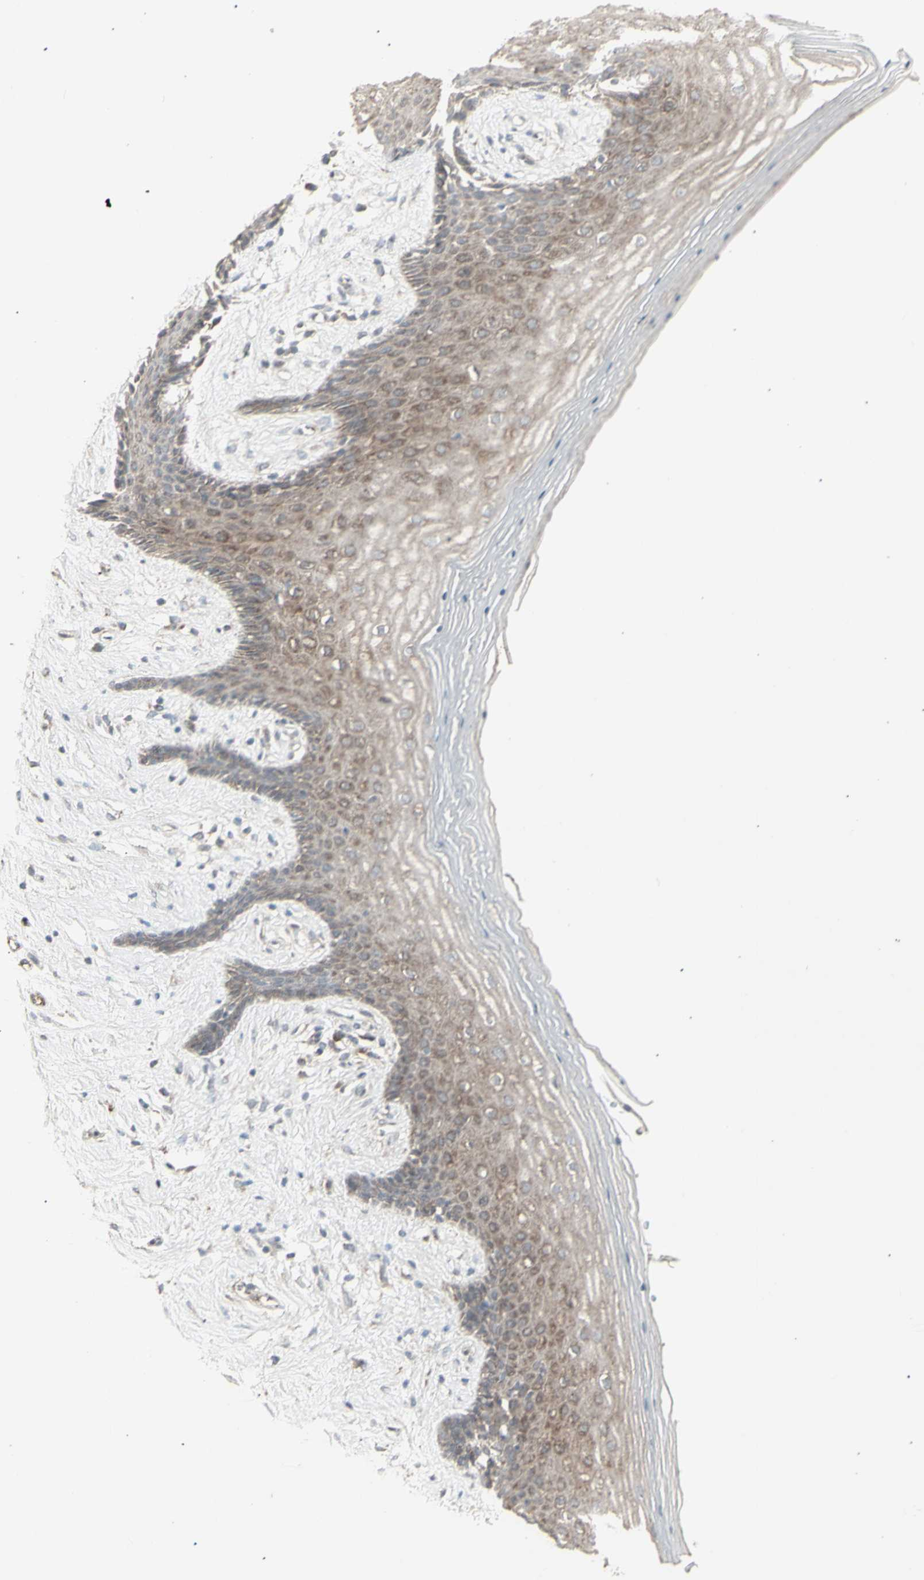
{"staining": {"intensity": "weak", "quantity": ">75%", "location": "cytoplasmic/membranous"}, "tissue": "vagina", "cell_type": "Squamous epithelial cells", "image_type": "normal", "snomed": [{"axis": "morphology", "description": "Normal tissue, NOS"}, {"axis": "topography", "description": "Vagina"}], "caption": "Vagina was stained to show a protein in brown. There is low levels of weak cytoplasmic/membranous expression in about >75% of squamous epithelial cells. (DAB (3,3'-diaminobenzidine) = brown stain, brightfield microscopy at high magnification).", "gene": "RNASEL", "patient": {"sex": "female", "age": 44}}